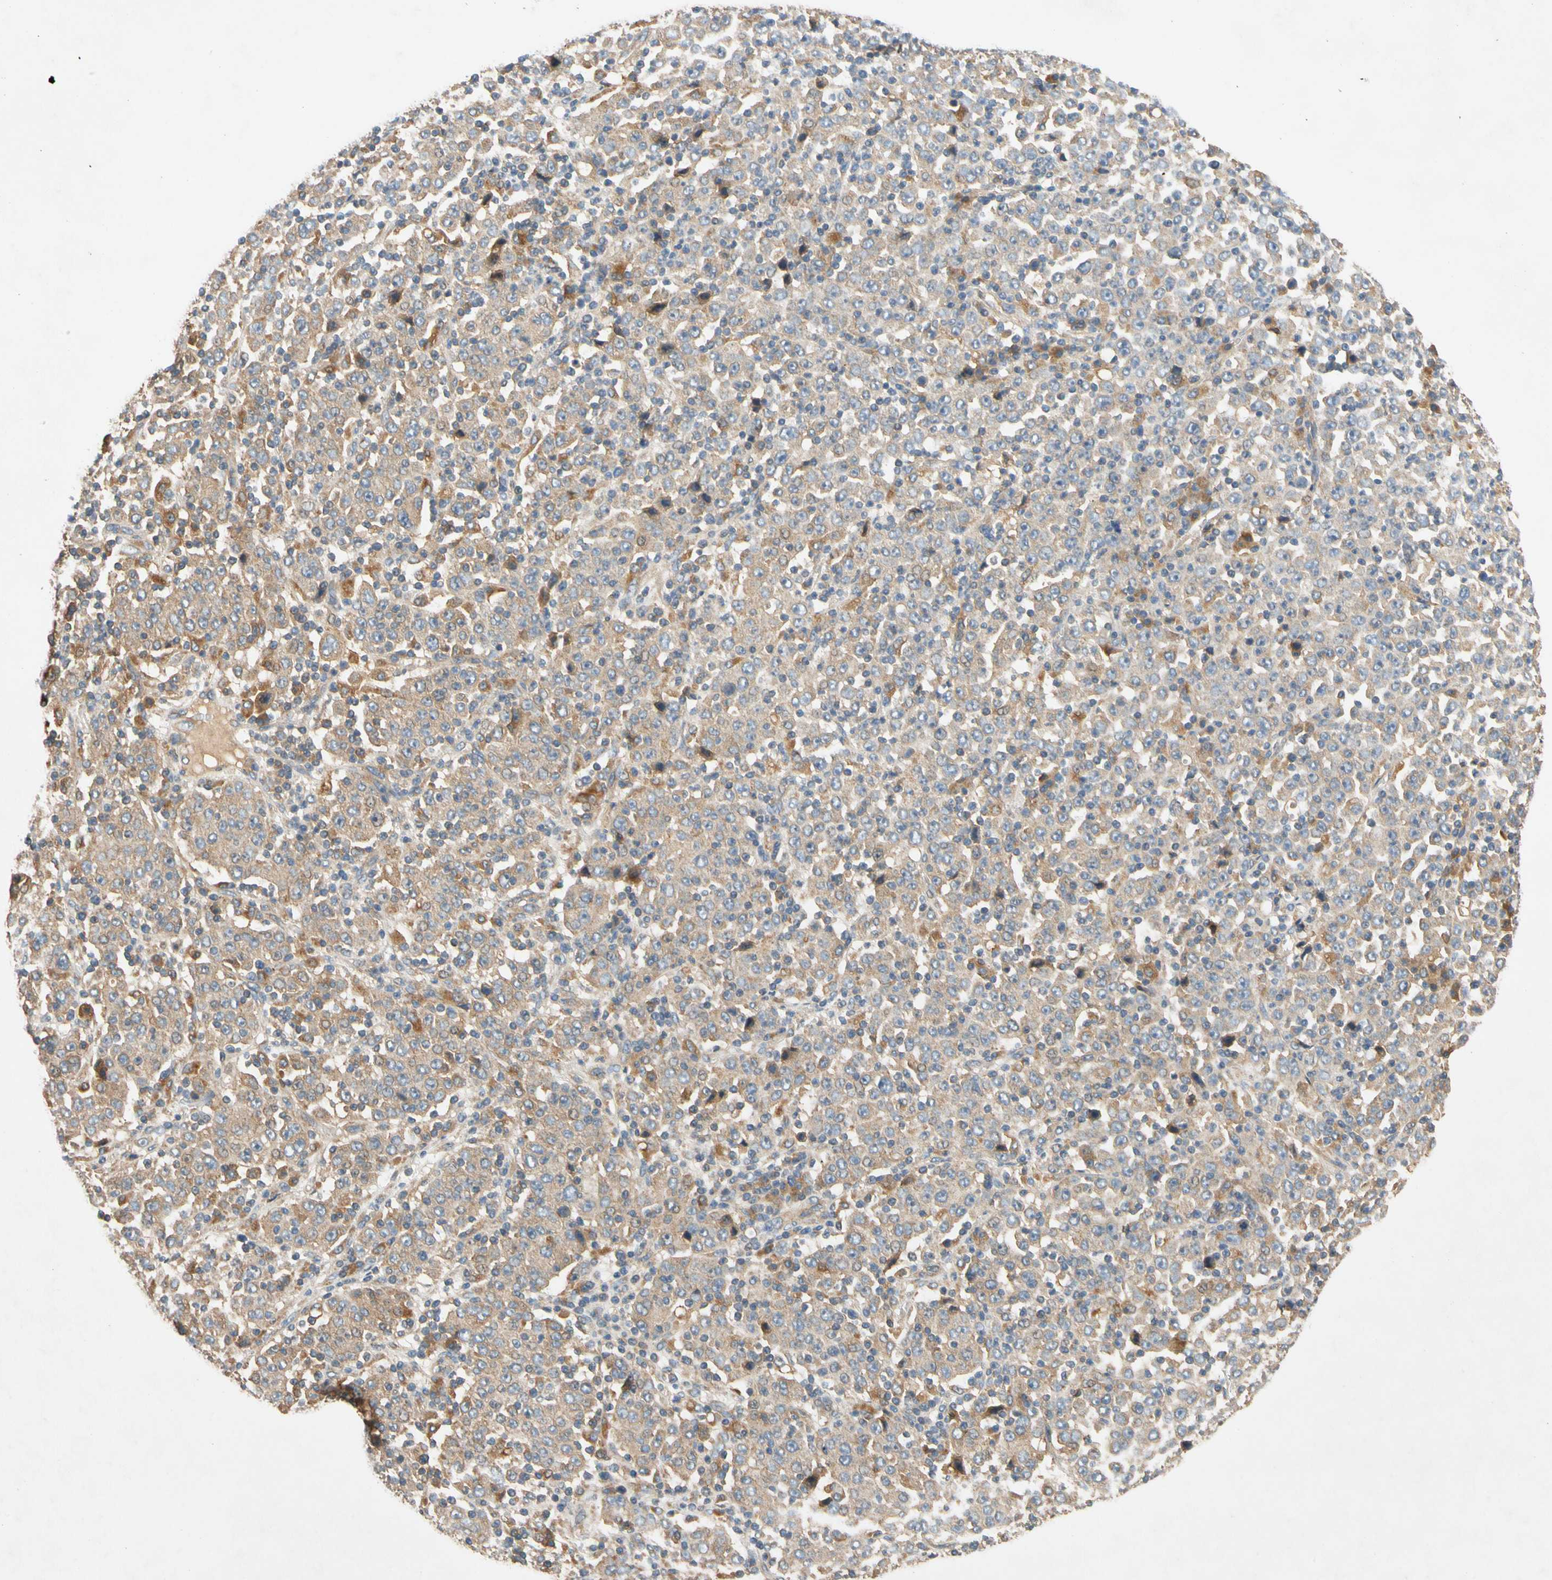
{"staining": {"intensity": "moderate", "quantity": "25%-75%", "location": "cytoplasmic/membranous"}, "tissue": "stomach cancer", "cell_type": "Tumor cells", "image_type": "cancer", "snomed": [{"axis": "morphology", "description": "Normal tissue, NOS"}, {"axis": "morphology", "description": "Adenocarcinoma, NOS"}, {"axis": "topography", "description": "Stomach, upper"}, {"axis": "topography", "description": "Stomach"}], "caption": "Immunohistochemical staining of human stomach adenocarcinoma displays moderate cytoplasmic/membranous protein staining in about 25%-75% of tumor cells.", "gene": "USP46", "patient": {"sex": "male", "age": 59}}